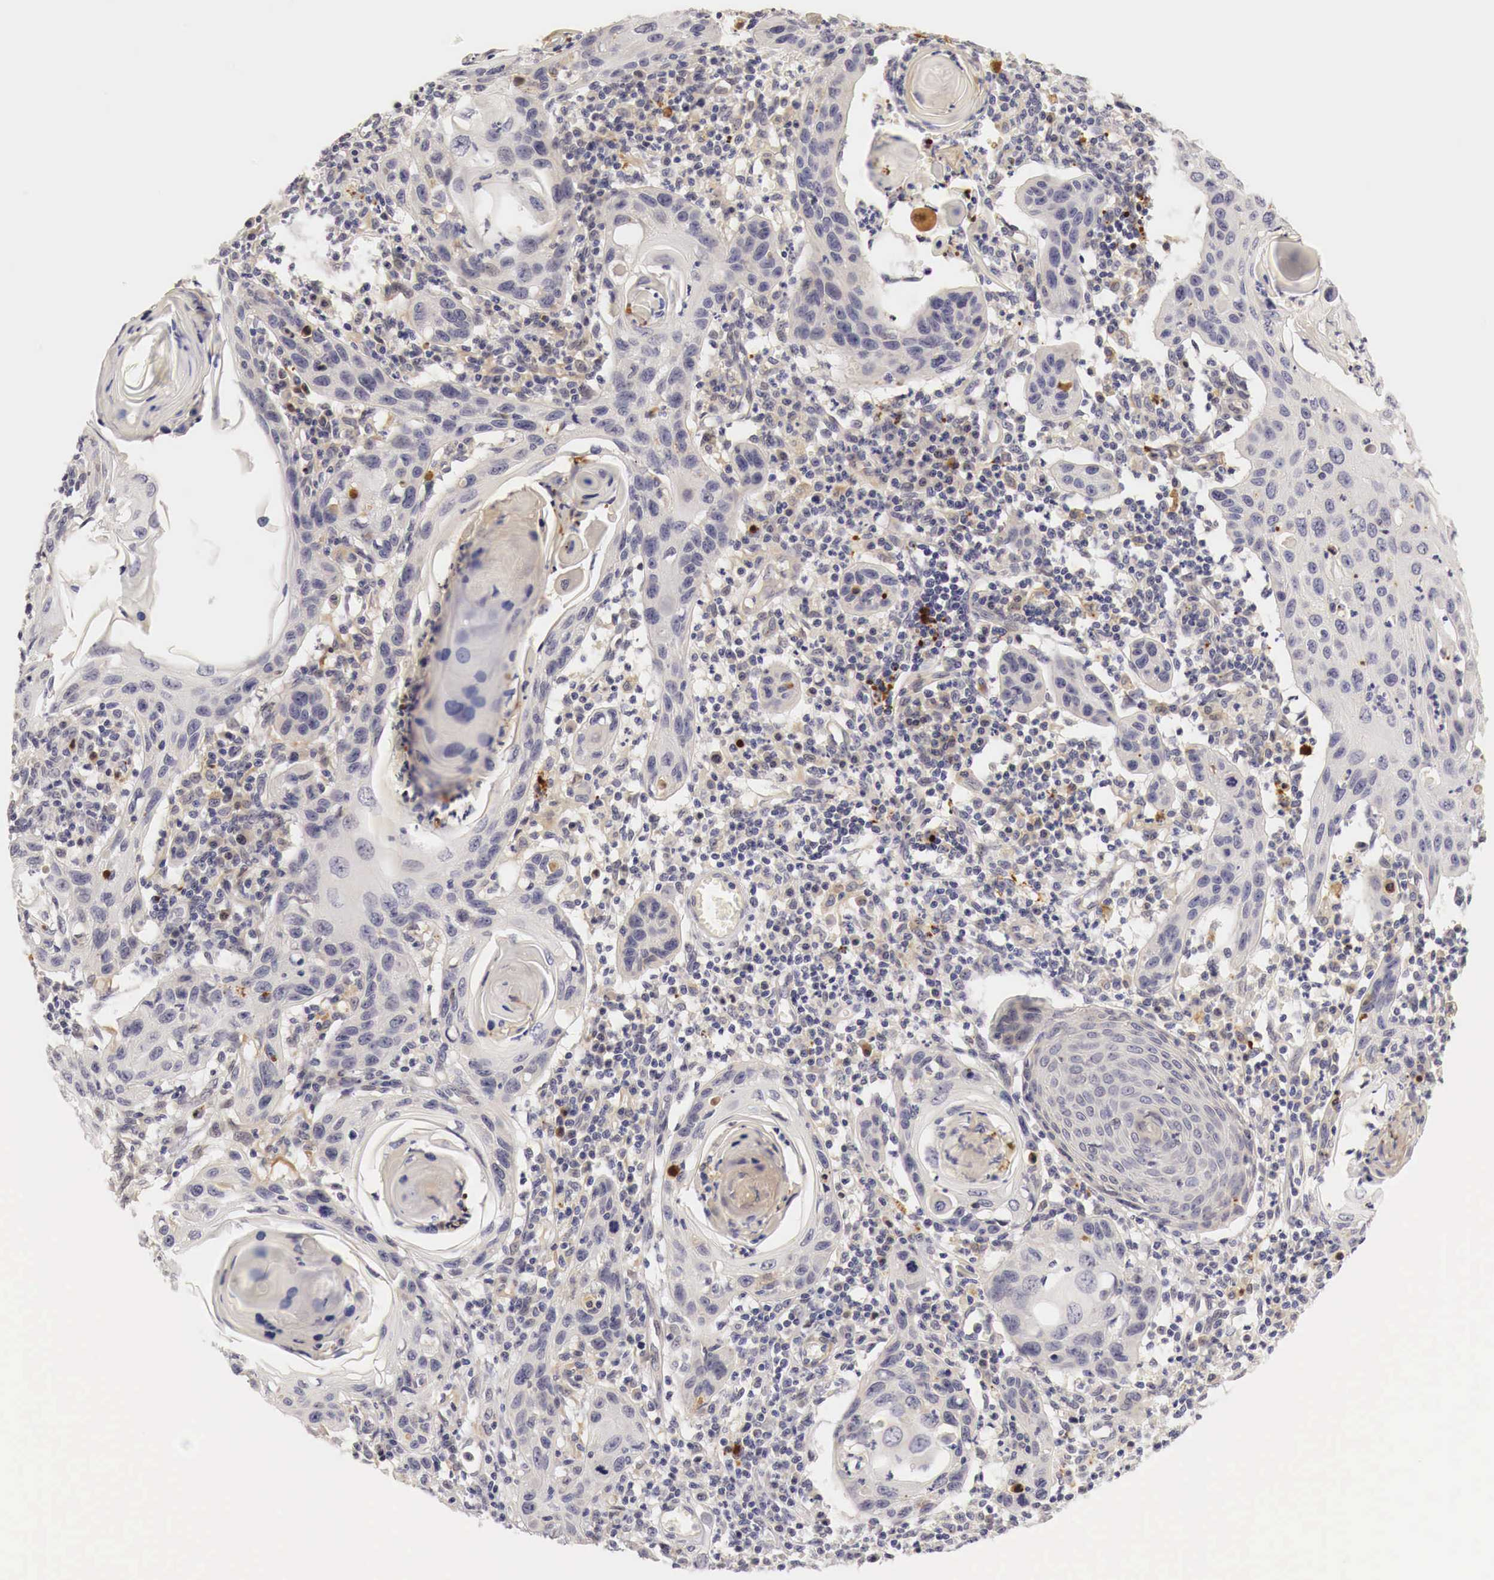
{"staining": {"intensity": "negative", "quantity": "none", "location": "none"}, "tissue": "skin cancer", "cell_type": "Tumor cells", "image_type": "cancer", "snomed": [{"axis": "morphology", "description": "Squamous cell carcinoma, NOS"}, {"axis": "topography", "description": "Skin"}], "caption": "Squamous cell carcinoma (skin) was stained to show a protein in brown. There is no significant expression in tumor cells.", "gene": "CASP3", "patient": {"sex": "female", "age": 74}}